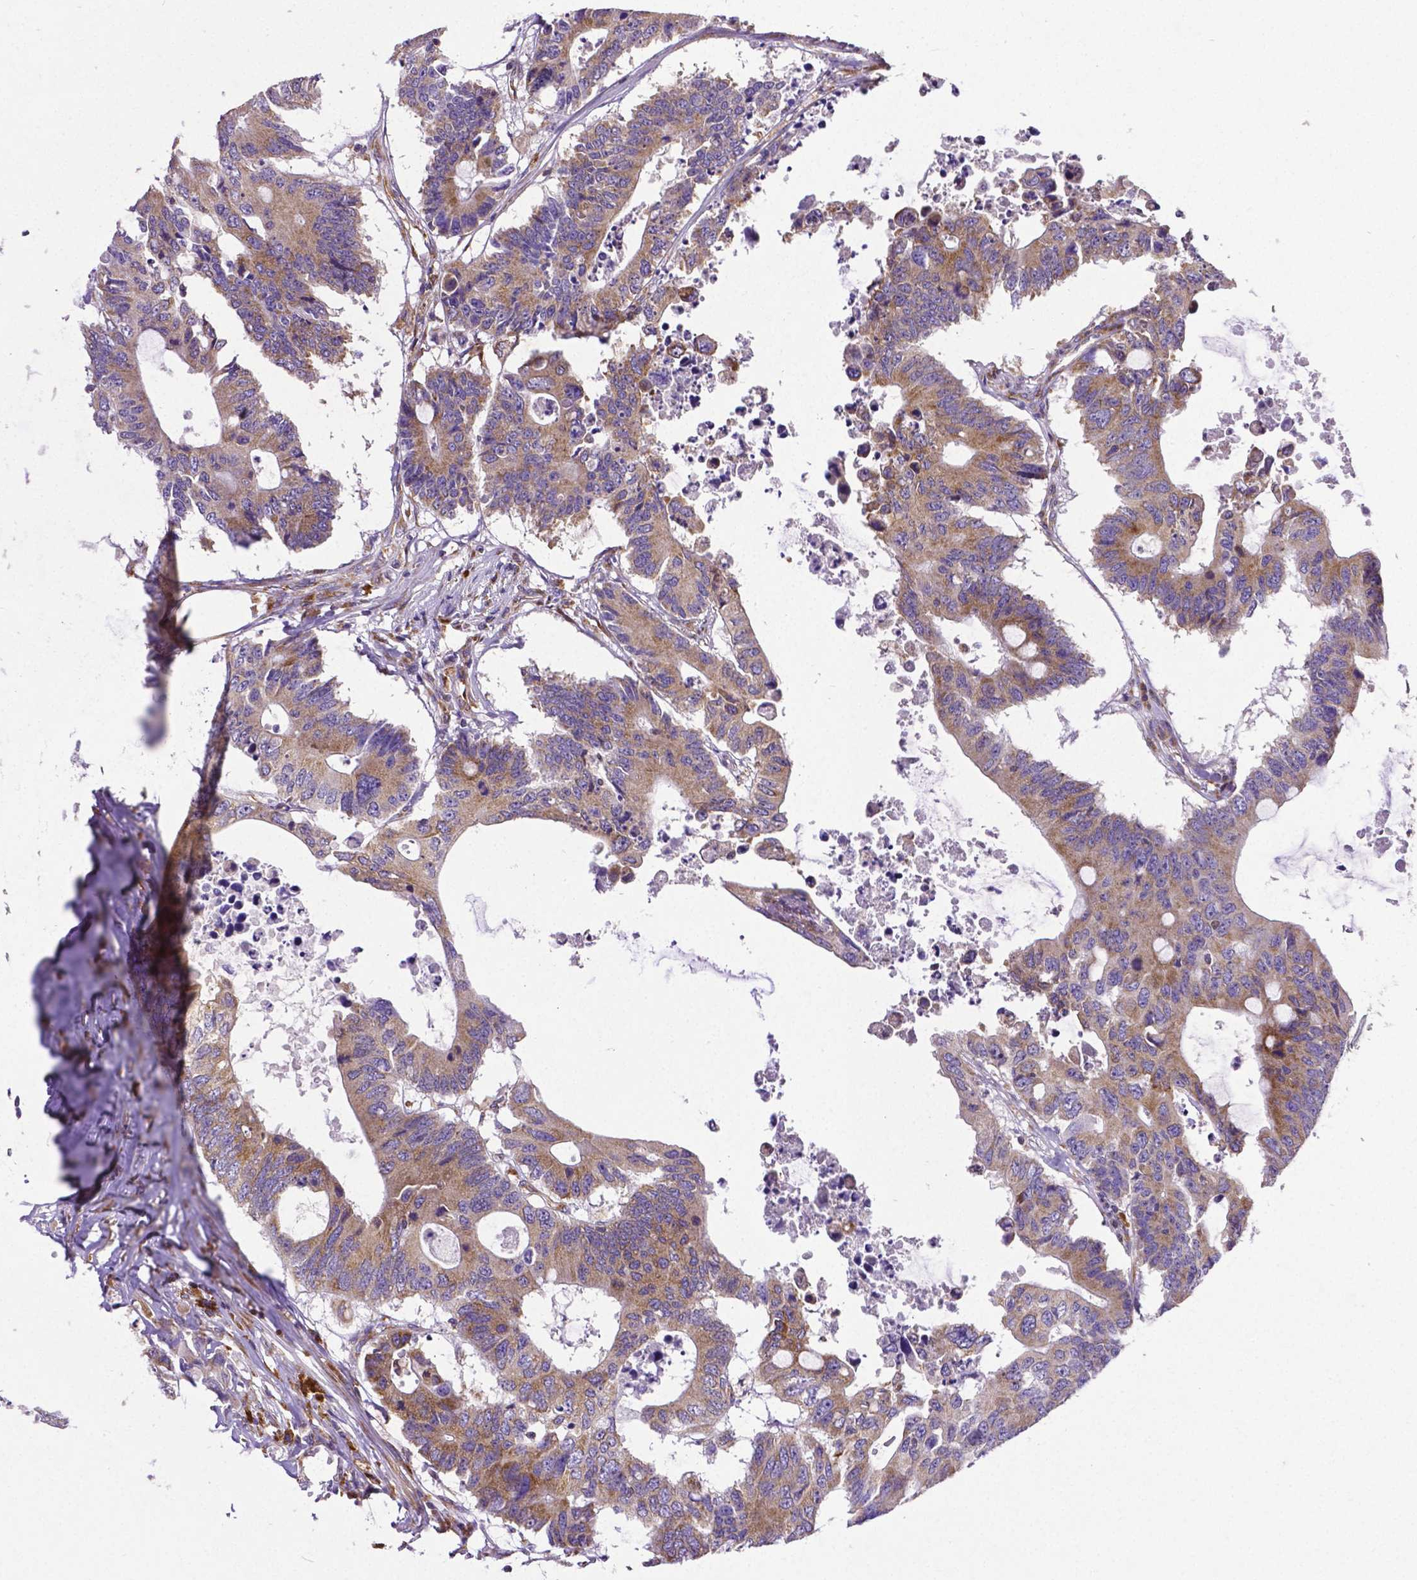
{"staining": {"intensity": "moderate", "quantity": ">75%", "location": "cytoplasmic/membranous"}, "tissue": "colorectal cancer", "cell_type": "Tumor cells", "image_type": "cancer", "snomed": [{"axis": "morphology", "description": "Adenocarcinoma, NOS"}, {"axis": "topography", "description": "Colon"}], "caption": "Colorectal cancer (adenocarcinoma) was stained to show a protein in brown. There is medium levels of moderate cytoplasmic/membranous staining in about >75% of tumor cells.", "gene": "MTDH", "patient": {"sex": "male", "age": 71}}